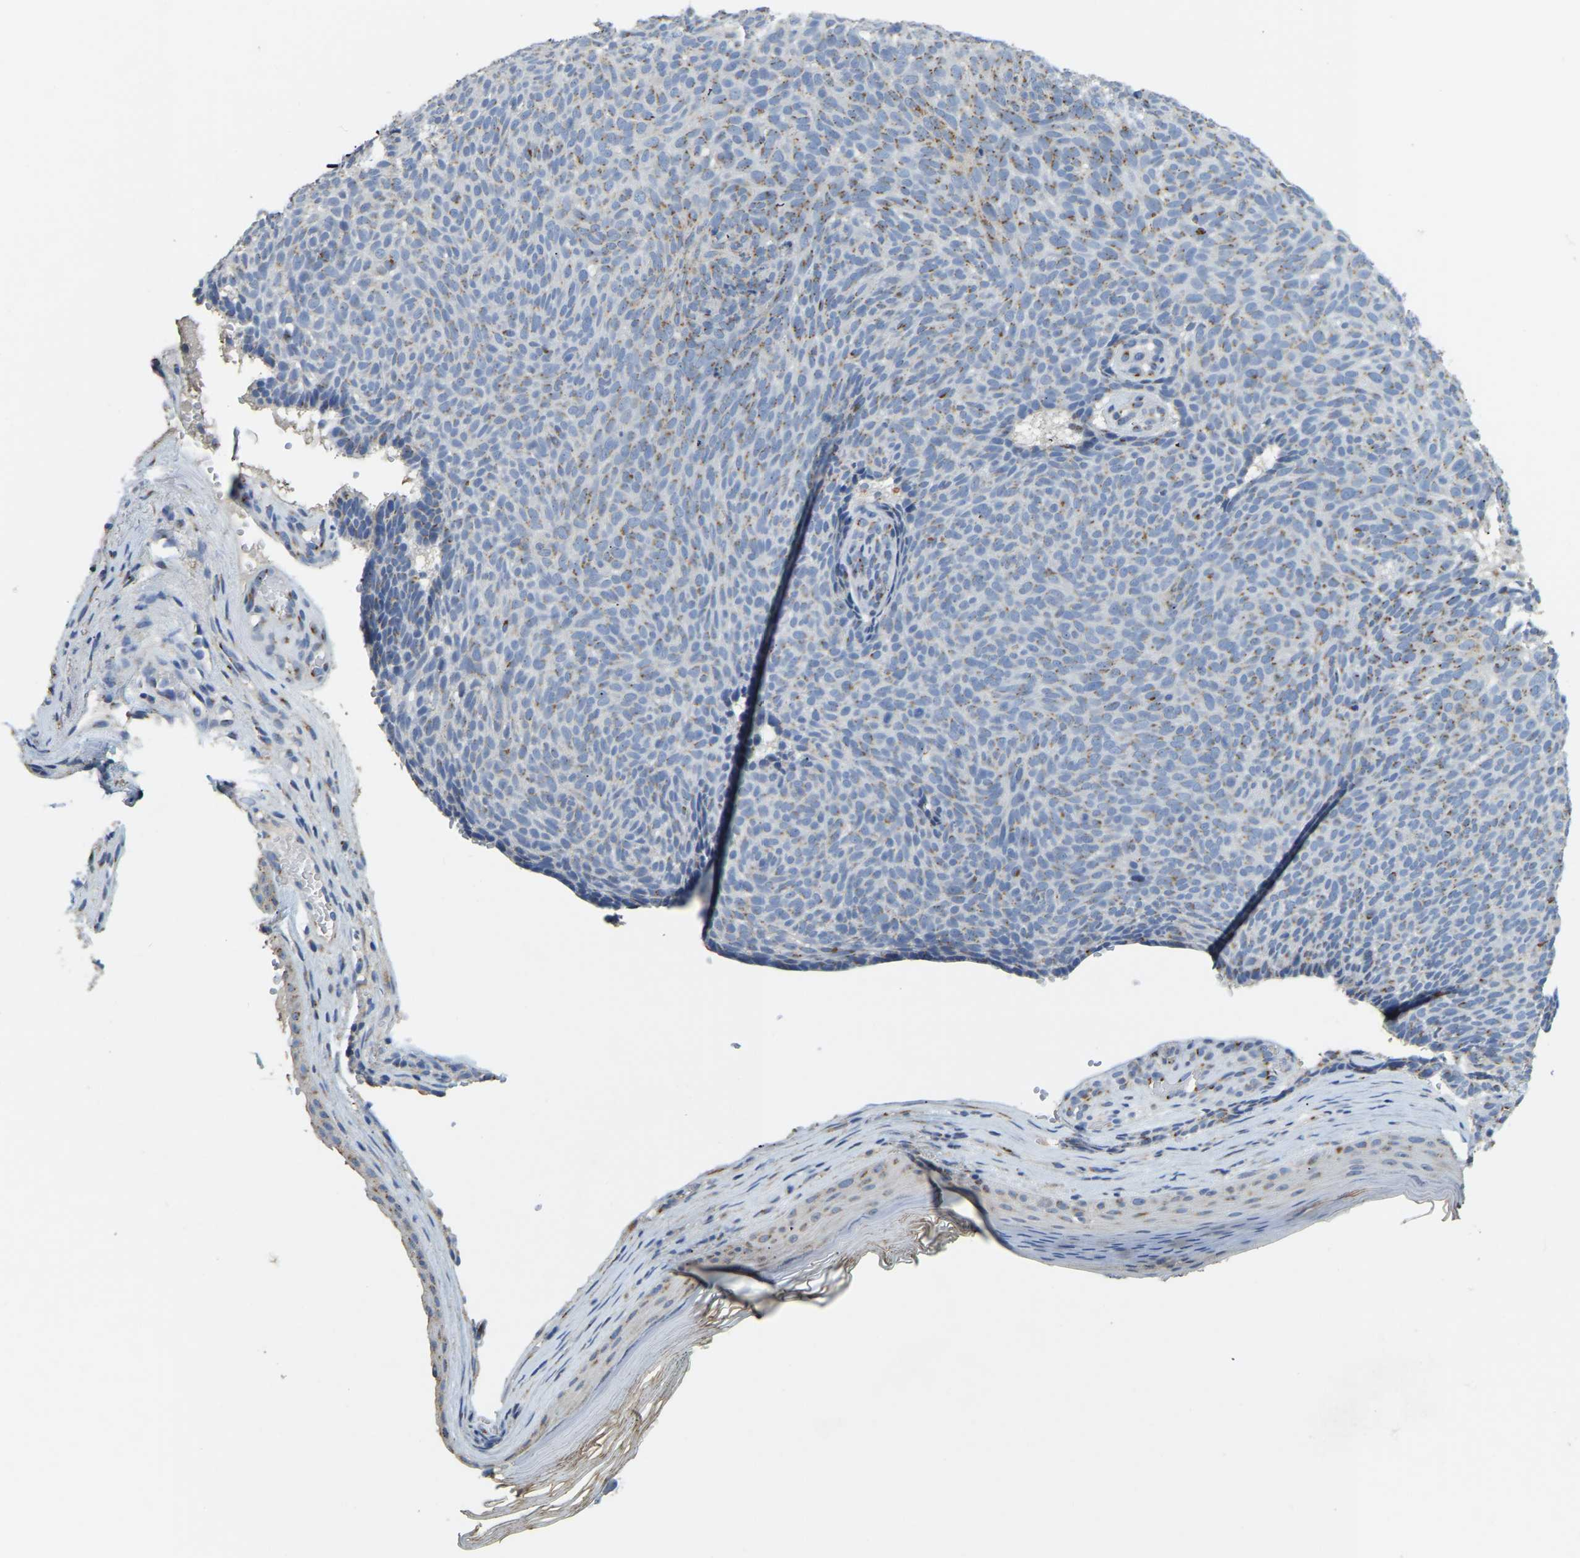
{"staining": {"intensity": "weak", "quantity": "25%-75%", "location": "cytoplasmic/membranous"}, "tissue": "skin cancer", "cell_type": "Tumor cells", "image_type": "cancer", "snomed": [{"axis": "morphology", "description": "Basal cell carcinoma"}, {"axis": "topography", "description": "Skin"}], "caption": "Basal cell carcinoma (skin) tissue demonstrates weak cytoplasmic/membranous expression in about 25%-75% of tumor cells, visualized by immunohistochemistry.", "gene": "FAM174A", "patient": {"sex": "male", "age": 61}}